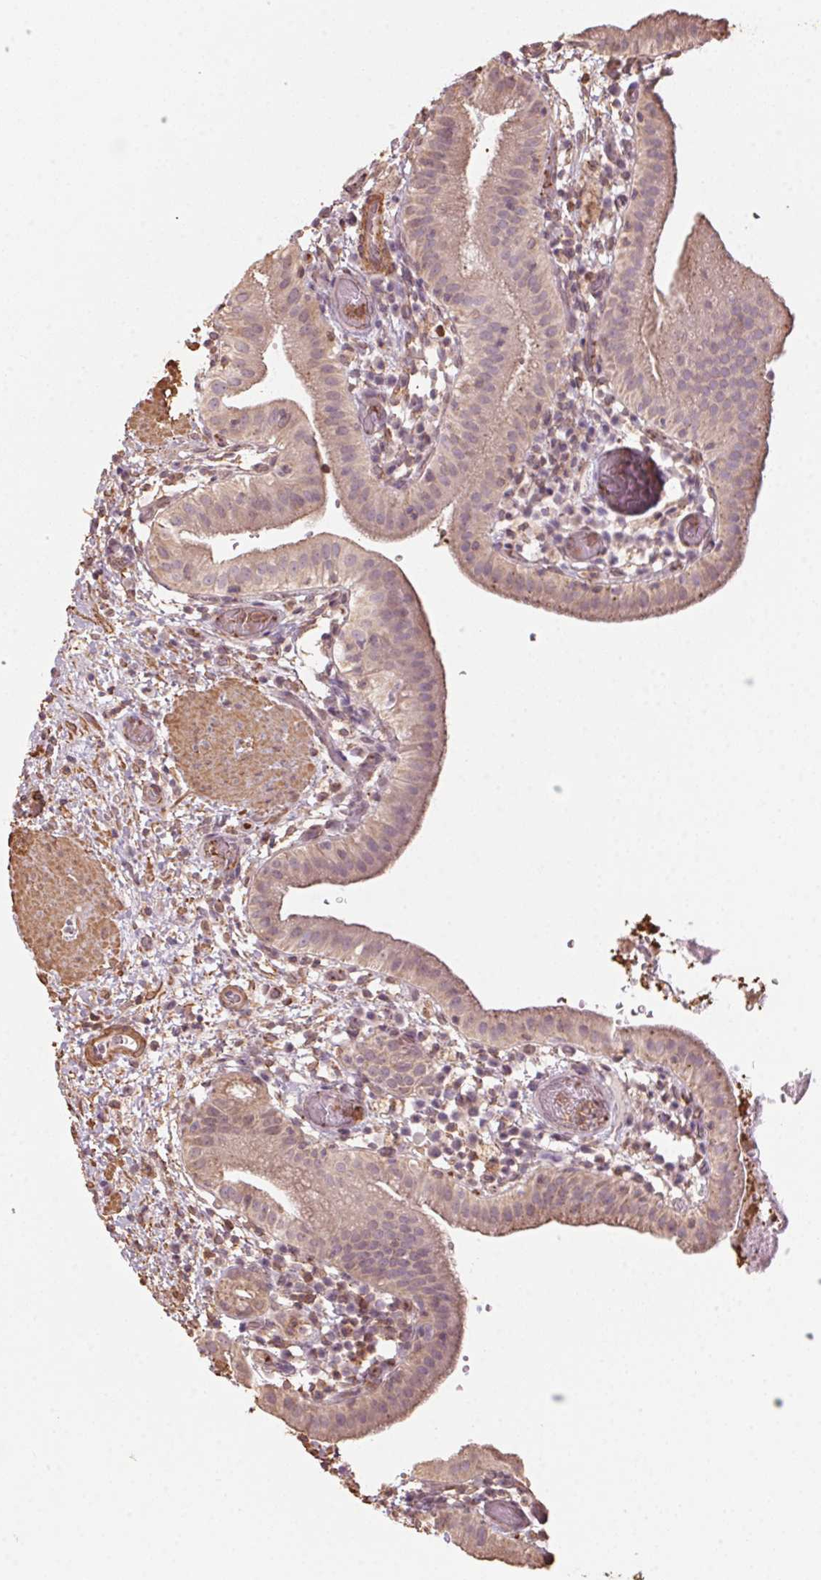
{"staining": {"intensity": "weak", "quantity": "25%-75%", "location": "cytoplasmic/membranous"}, "tissue": "gallbladder", "cell_type": "Glandular cells", "image_type": "normal", "snomed": [{"axis": "morphology", "description": "Normal tissue, NOS"}, {"axis": "topography", "description": "Gallbladder"}], "caption": "This photomicrograph demonstrates normal gallbladder stained with immunohistochemistry (IHC) to label a protein in brown. The cytoplasmic/membranous of glandular cells show weak positivity for the protein. Nuclei are counter-stained blue.", "gene": "QDPR", "patient": {"sex": "male", "age": 26}}